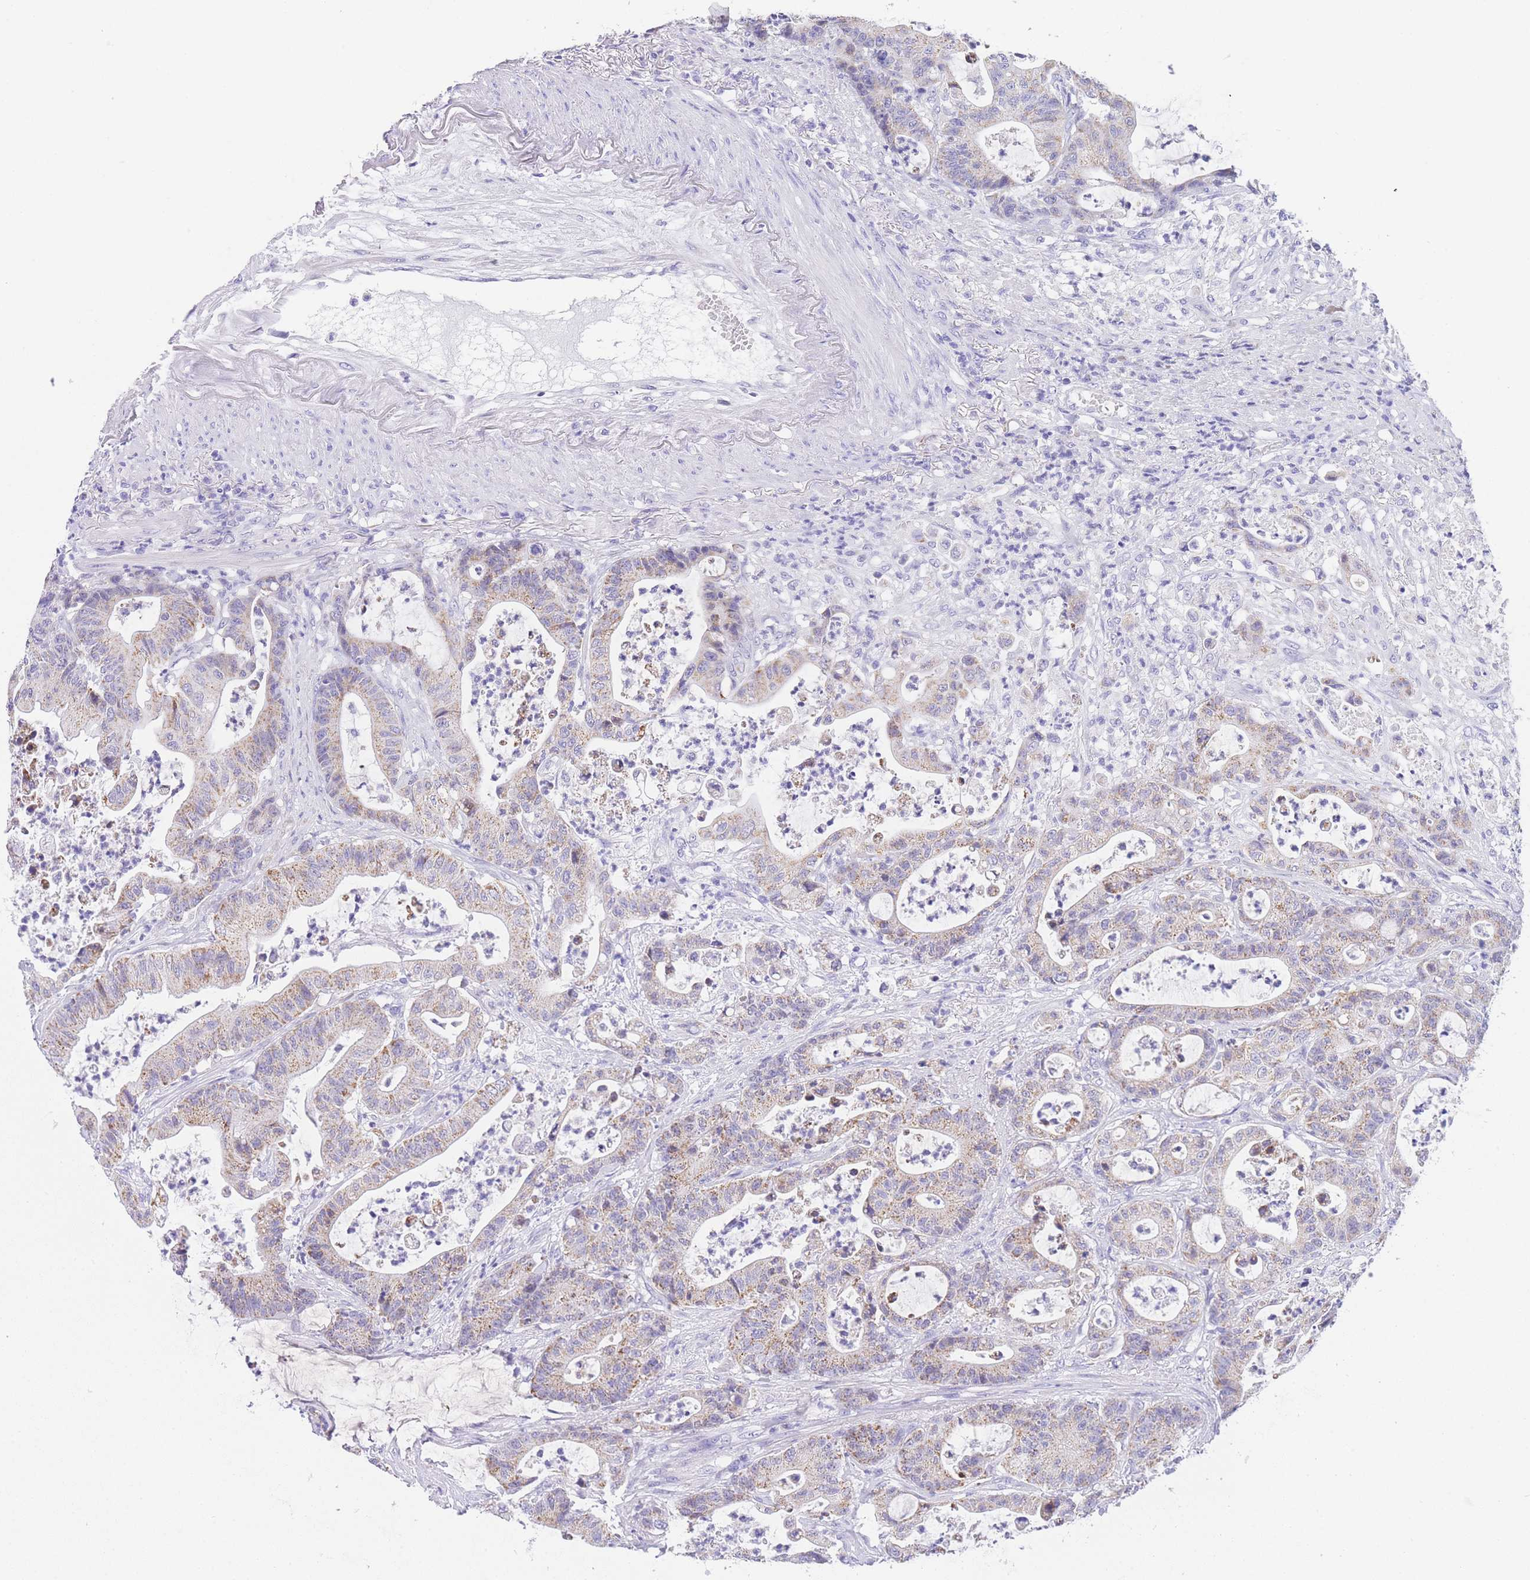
{"staining": {"intensity": "weak", "quantity": "25%-75%", "location": "cytoplasmic/membranous"}, "tissue": "colorectal cancer", "cell_type": "Tumor cells", "image_type": "cancer", "snomed": [{"axis": "morphology", "description": "Adenocarcinoma, NOS"}, {"axis": "topography", "description": "Colon"}], "caption": "A high-resolution image shows immunohistochemistry staining of adenocarcinoma (colorectal), which shows weak cytoplasmic/membranous staining in approximately 25%-75% of tumor cells.", "gene": "NKD2", "patient": {"sex": "female", "age": 84}}